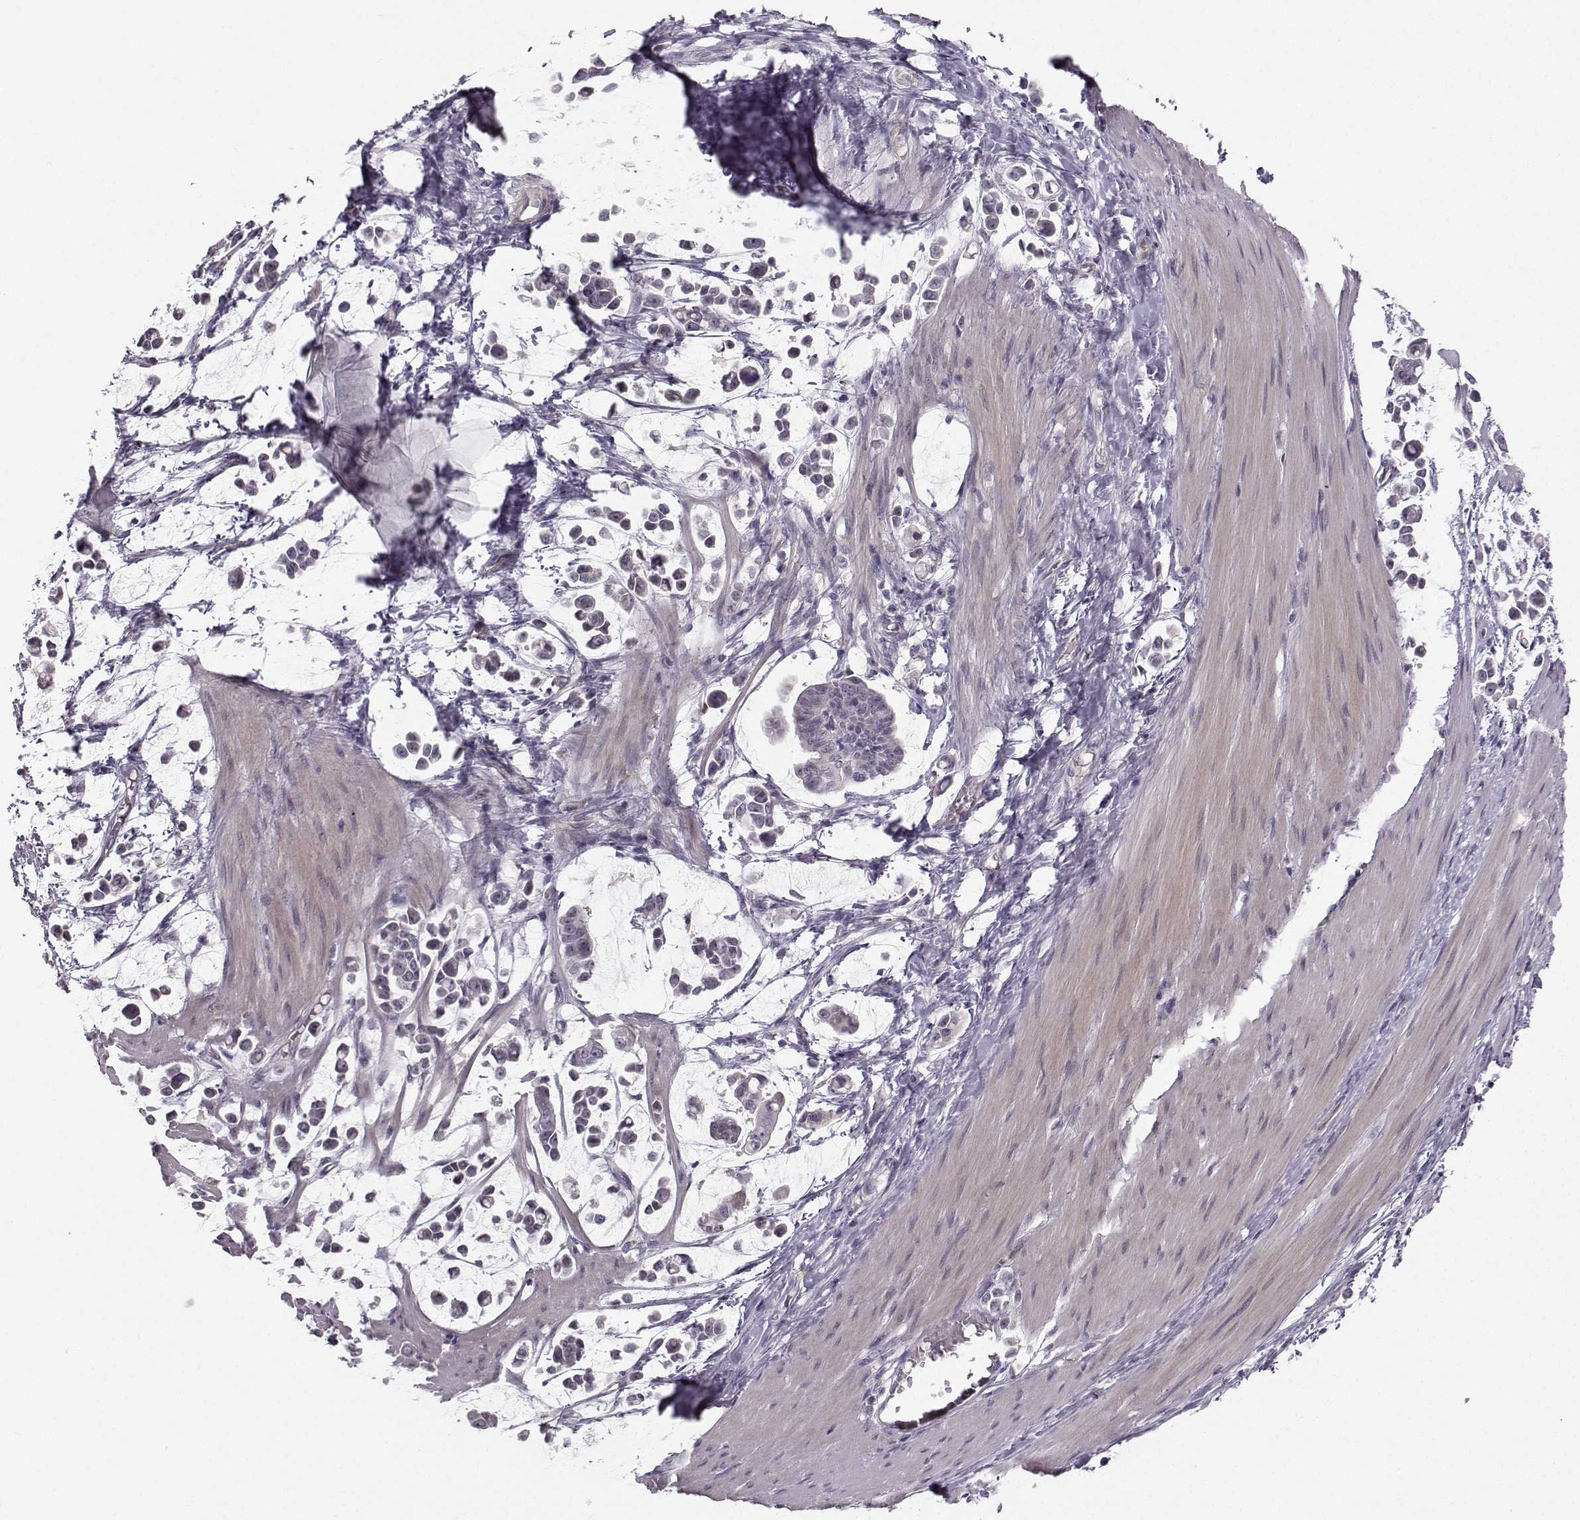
{"staining": {"intensity": "negative", "quantity": "none", "location": "none"}, "tissue": "stomach cancer", "cell_type": "Tumor cells", "image_type": "cancer", "snomed": [{"axis": "morphology", "description": "Adenocarcinoma, NOS"}, {"axis": "topography", "description": "Stomach"}], "caption": "DAB (3,3'-diaminobenzidine) immunohistochemical staining of stomach cancer shows no significant expression in tumor cells.", "gene": "OPRD1", "patient": {"sex": "male", "age": 82}}